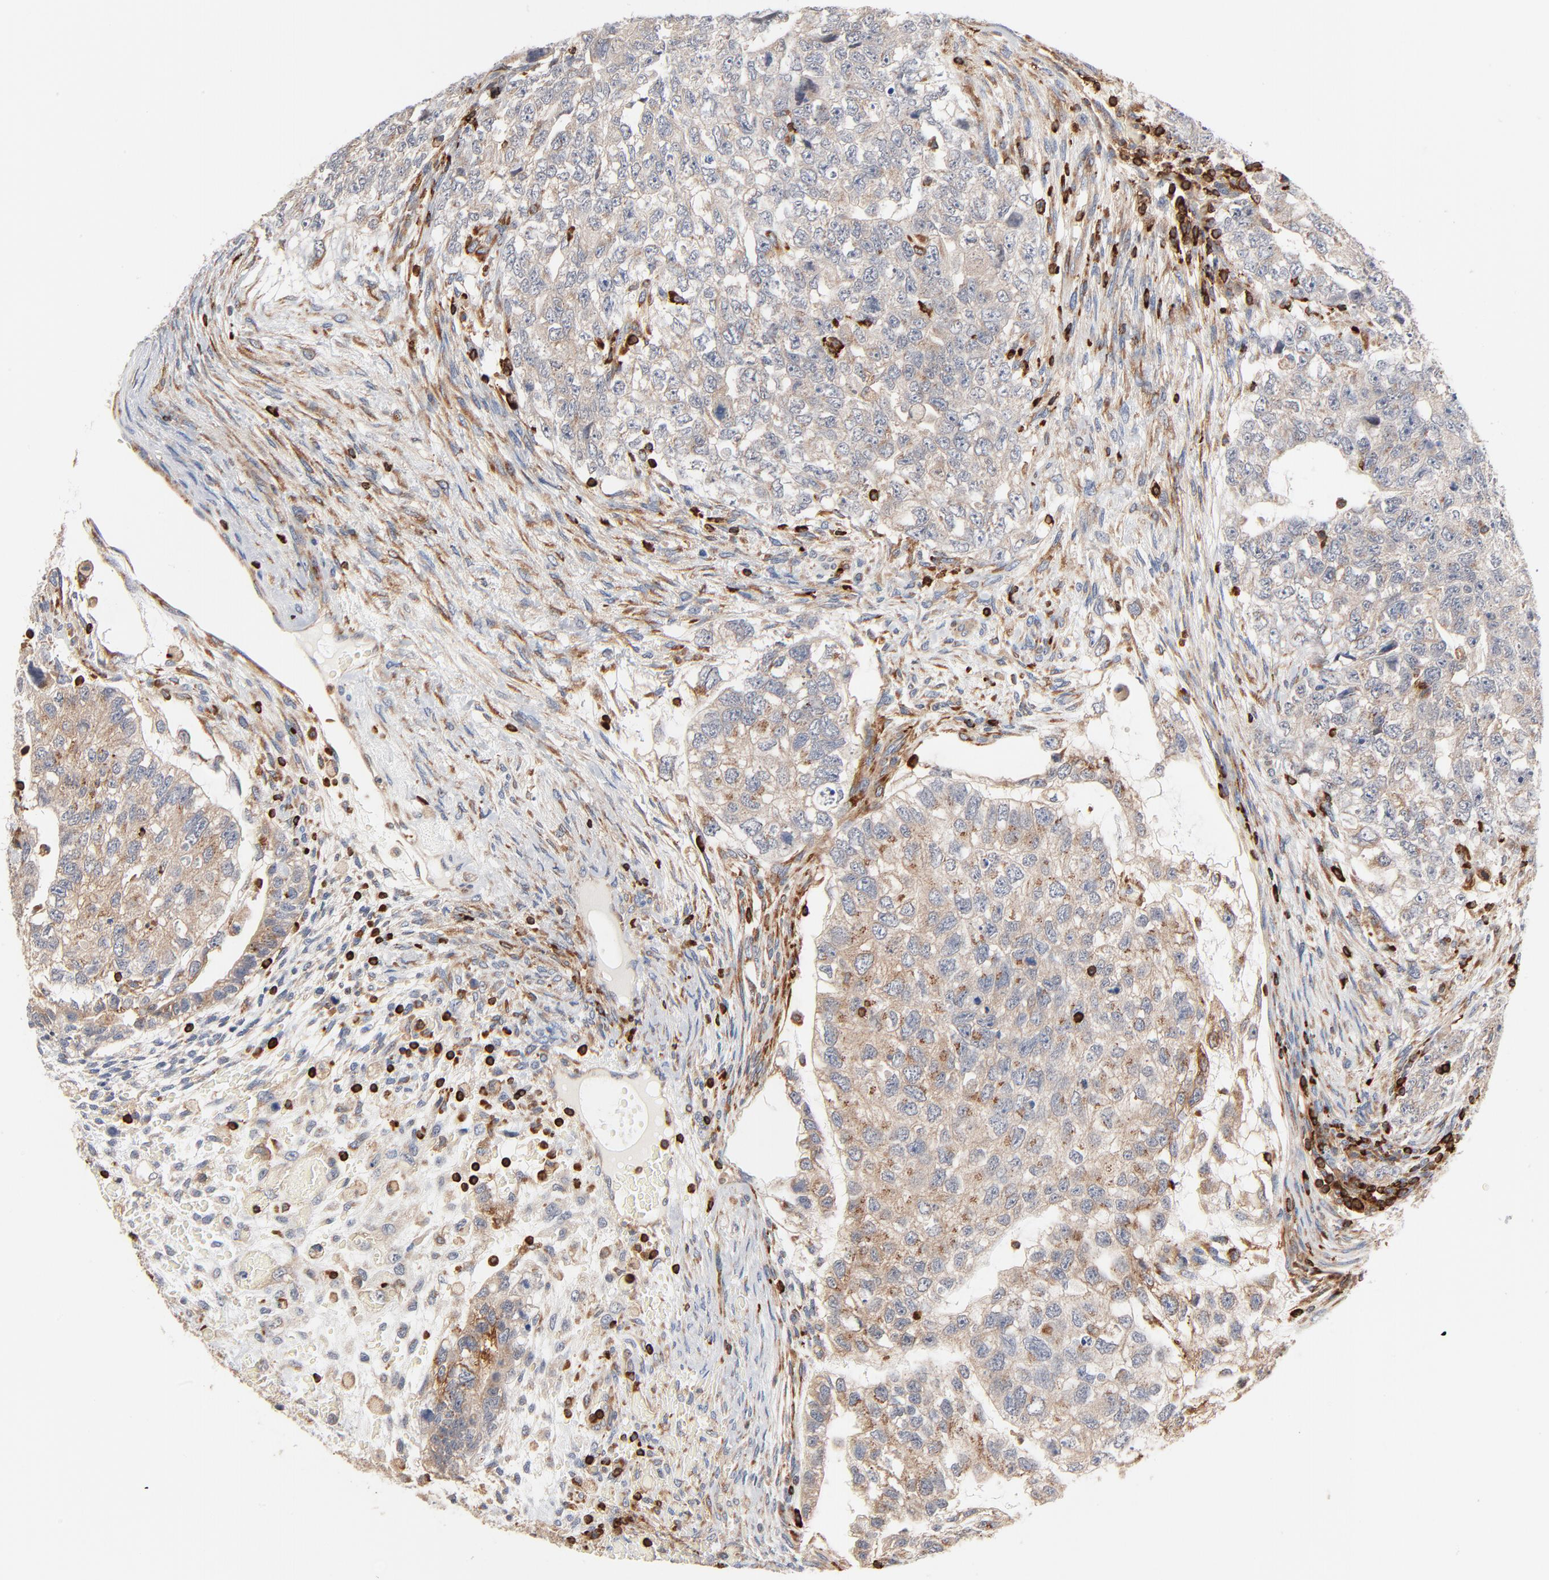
{"staining": {"intensity": "weak", "quantity": "25%-75%", "location": "cytoplasmic/membranous"}, "tissue": "testis cancer", "cell_type": "Tumor cells", "image_type": "cancer", "snomed": [{"axis": "morphology", "description": "Carcinoma, Embryonal, NOS"}, {"axis": "topography", "description": "Testis"}], "caption": "Embryonal carcinoma (testis) stained with a protein marker exhibits weak staining in tumor cells.", "gene": "SH3KBP1", "patient": {"sex": "male", "age": 36}}